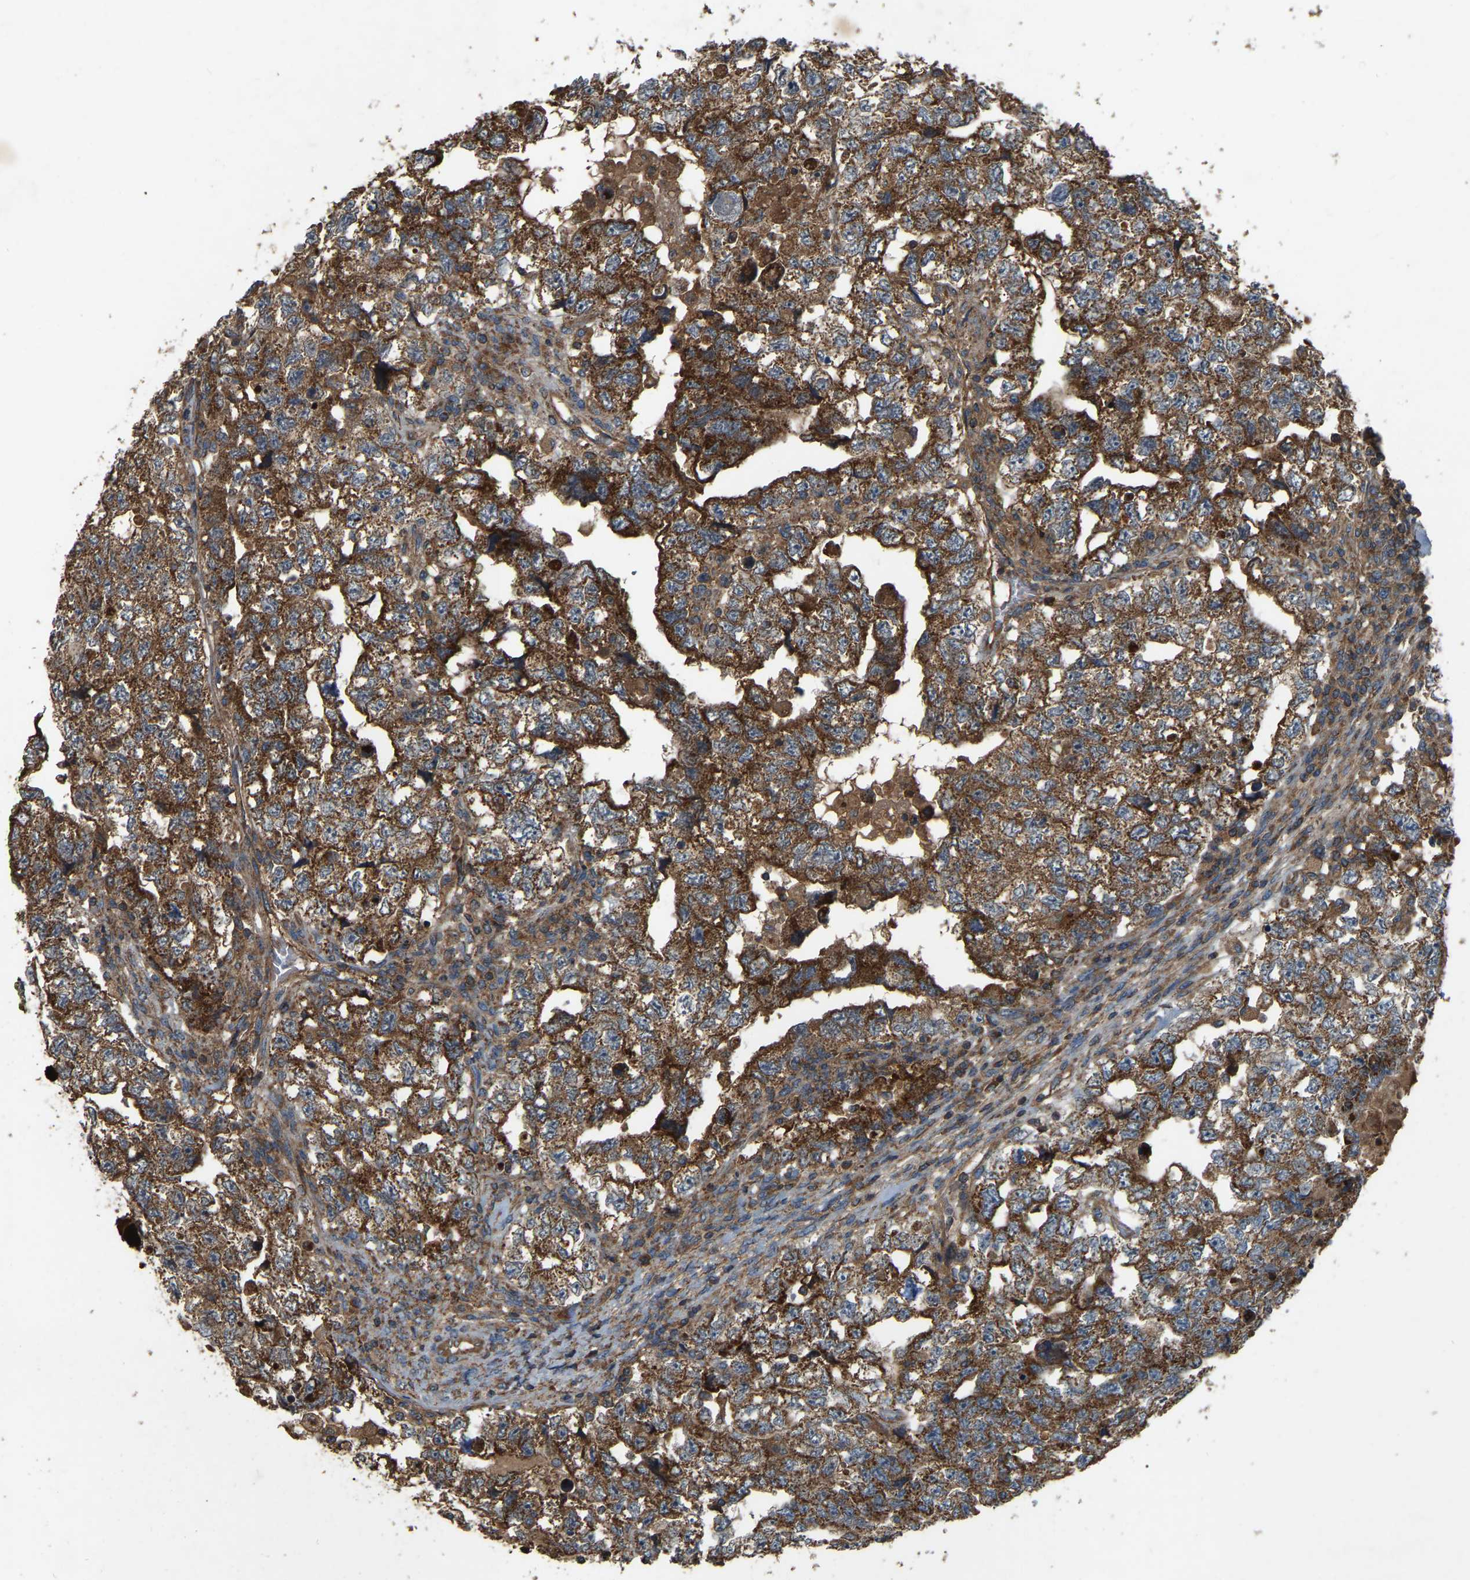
{"staining": {"intensity": "strong", "quantity": ">75%", "location": "cytoplasmic/membranous"}, "tissue": "testis cancer", "cell_type": "Tumor cells", "image_type": "cancer", "snomed": [{"axis": "morphology", "description": "Carcinoma, Embryonal, NOS"}, {"axis": "topography", "description": "Testis"}], "caption": "This is an image of immunohistochemistry (IHC) staining of testis cancer, which shows strong staining in the cytoplasmic/membranous of tumor cells.", "gene": "SAMD9L", "patient": {"sex": "male", "age": 36}}